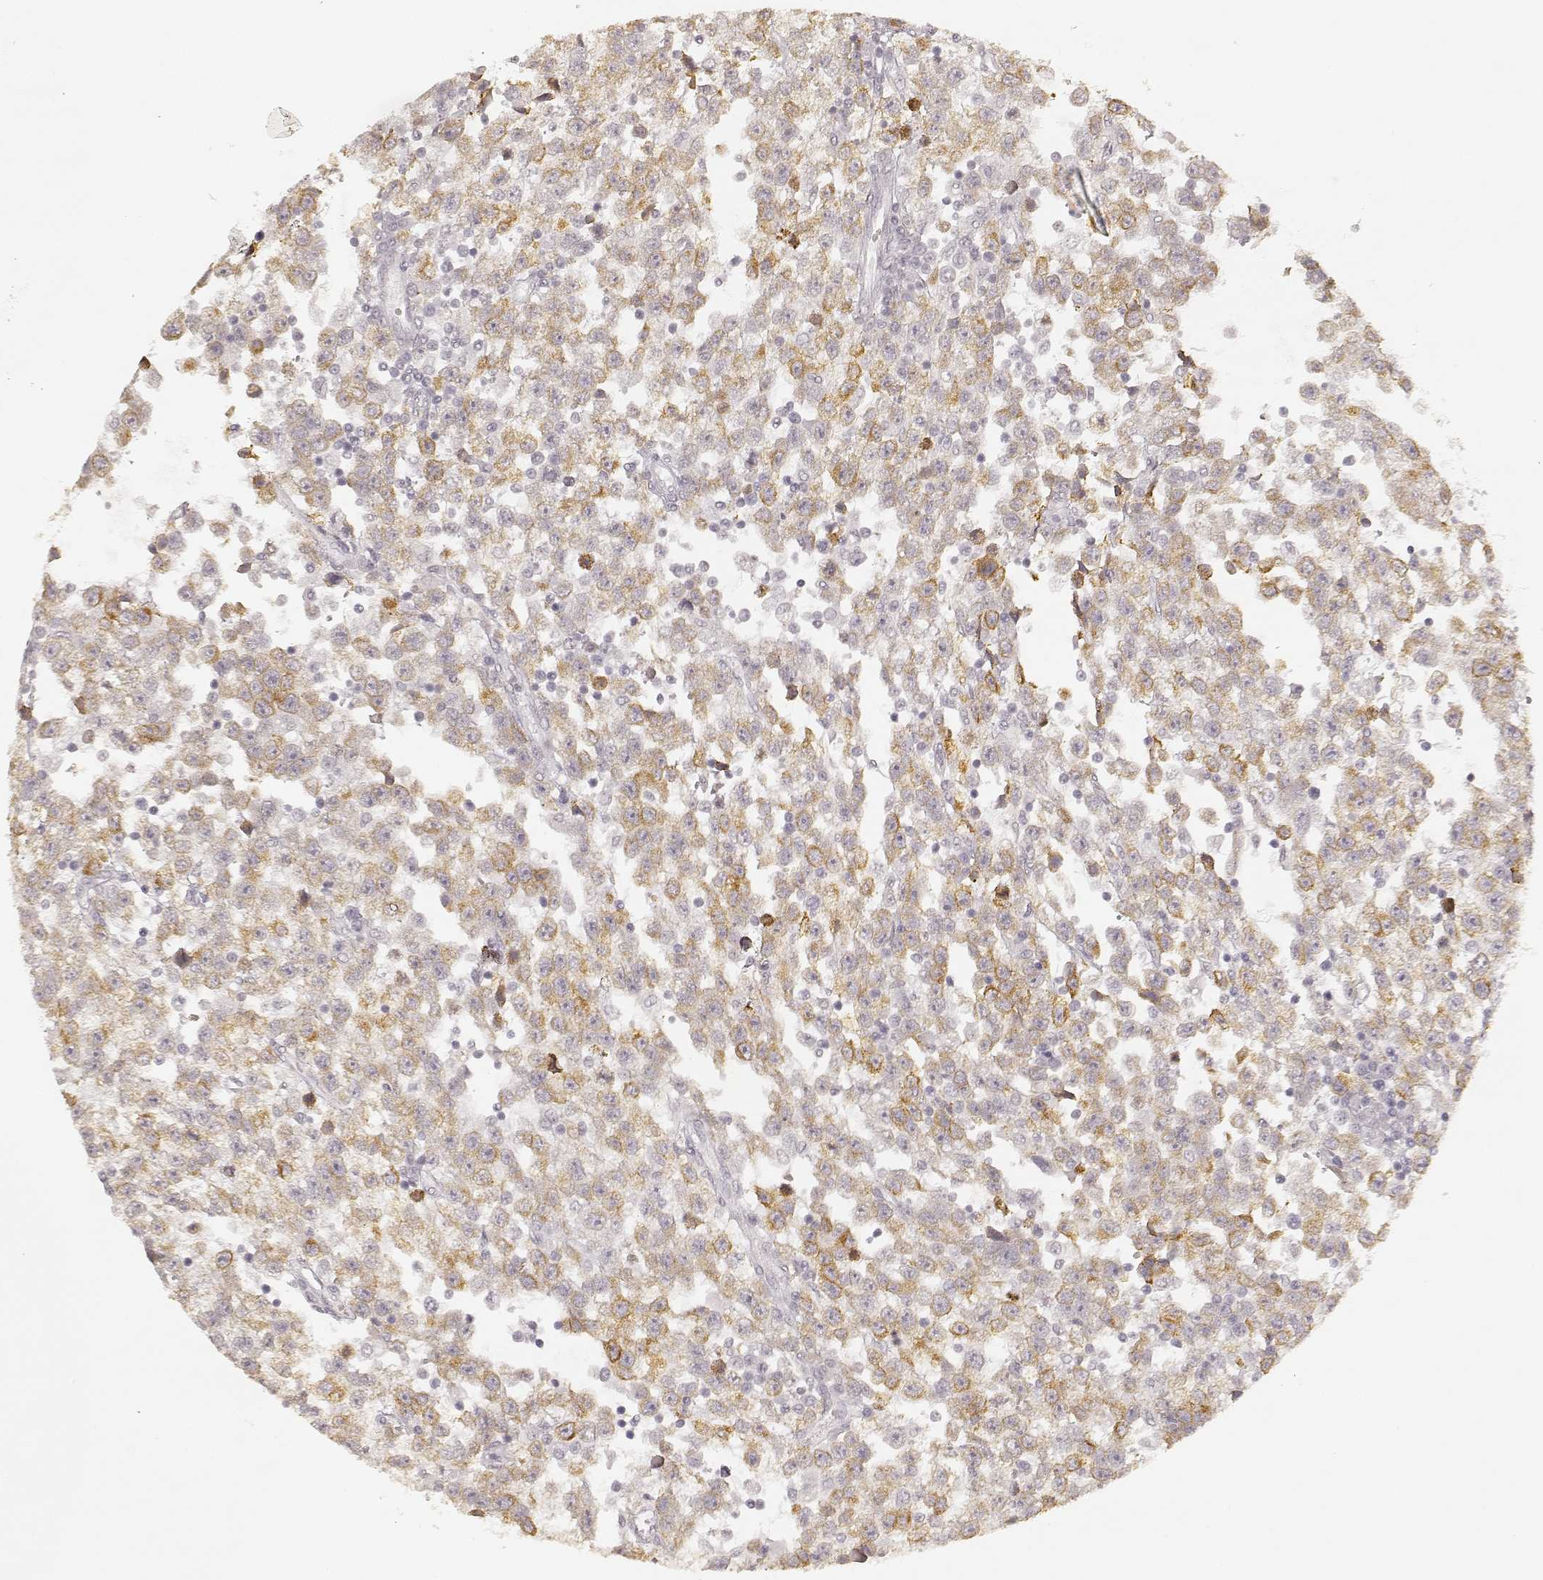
{"staining": {"intensity": "strong", "quantity": "<25%", "location": "cytoplasmic/membranous"}, "tissue": "testis cancer", "cell_type": "Tumor cells", "image_type": "cancer", "snomed": [{"axis": "morphology", "description": "Seminoma, NOS"}, {"axis": "topography", "description": "Testis"}], "caption": "IHC staining of testis cancer (seminoma), which shows medium levels of strong cytoplasmic/membranous positivity in about <25% of tumor cells indicating strong cytoplasmic/membranous protein expression. The staining was performed using DAB (3,3'-diaminobenzidine) (brown) for protein detection and nuclei were counterstained in hematoxylin (blue).", "gene": "LAMC2", "patient": {"sex": "male", "age": 34}}